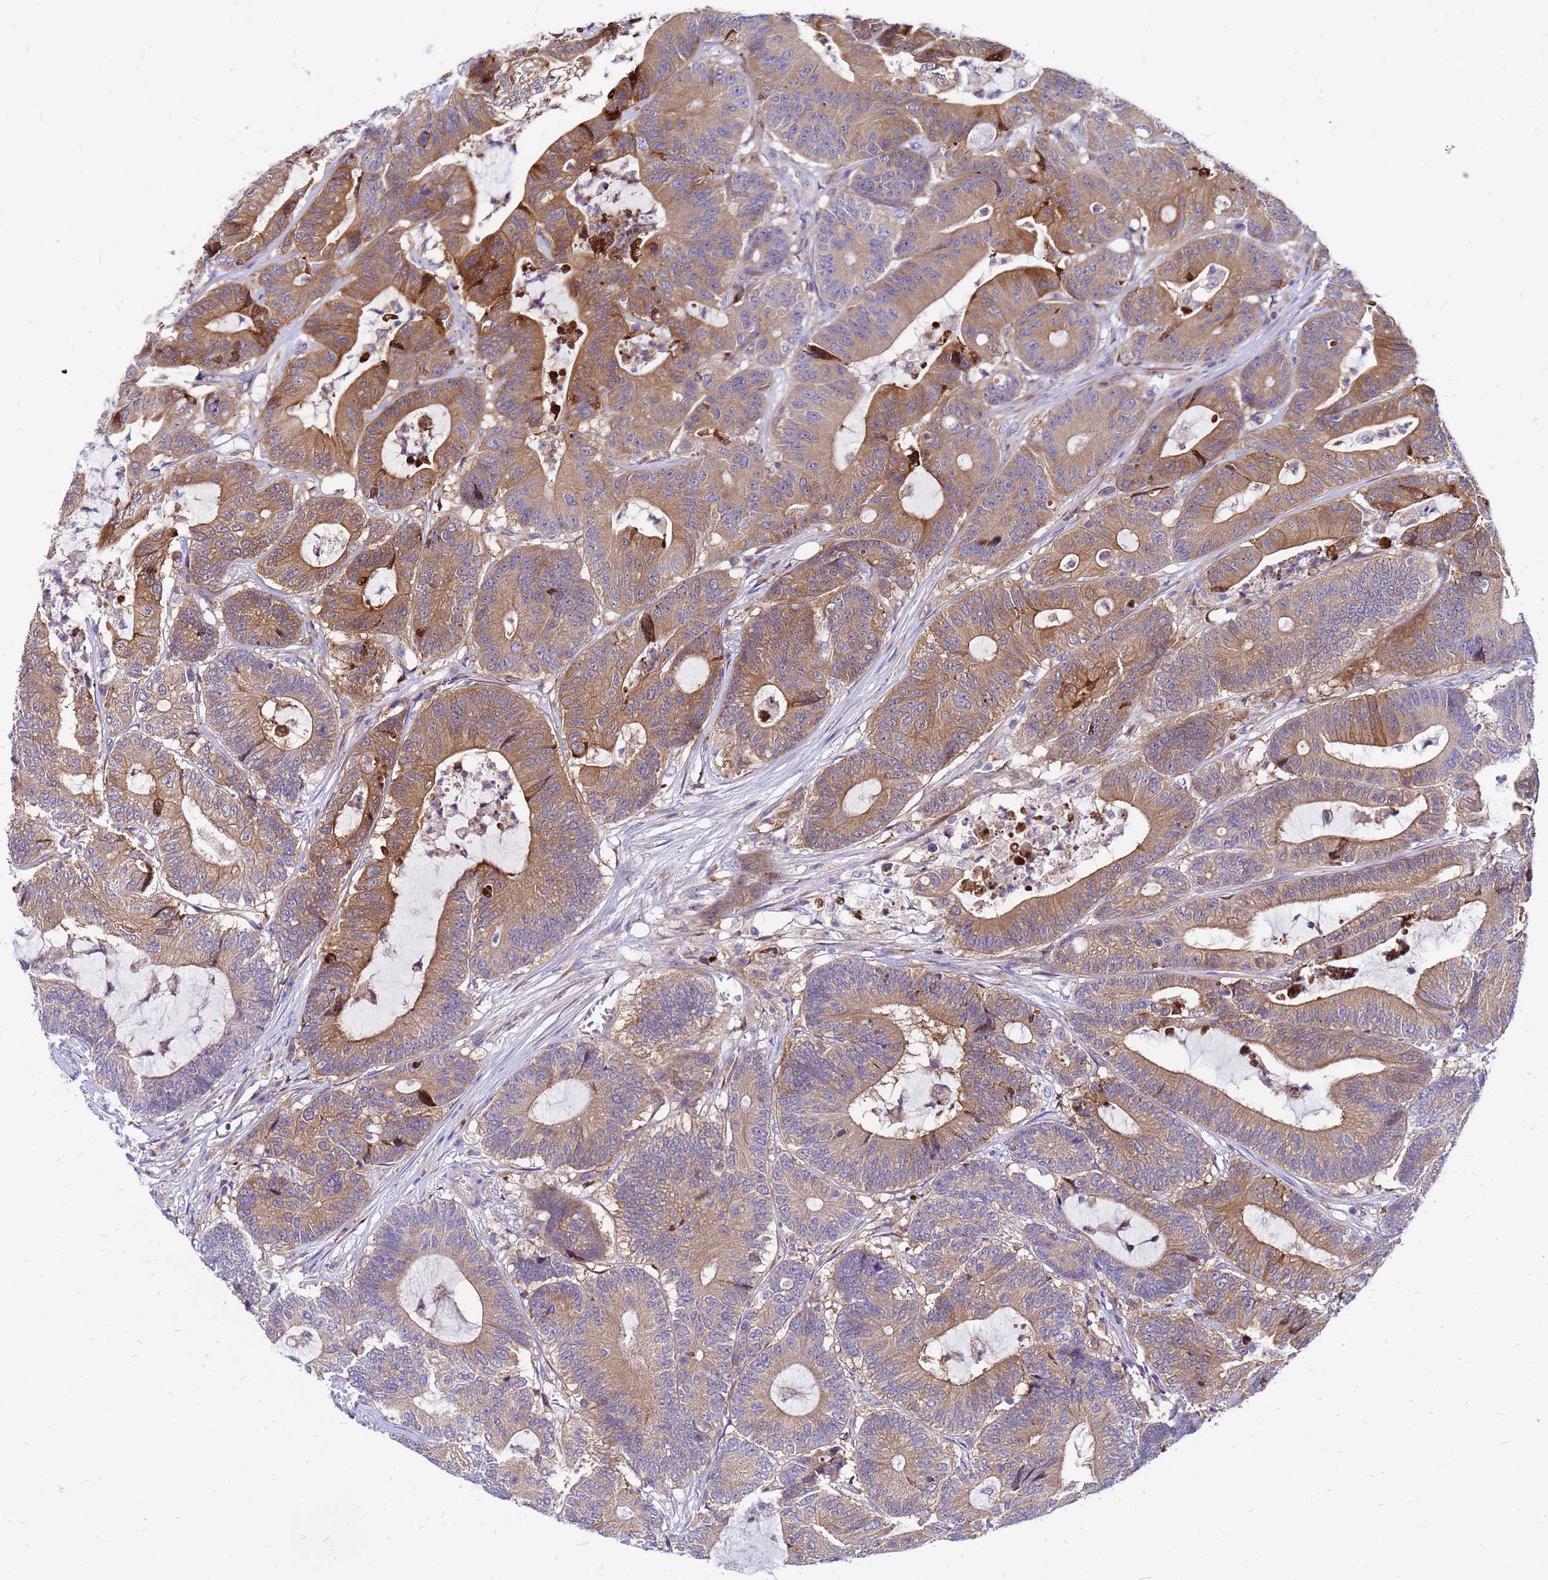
{"staining": {"intensity": "moderate", "quantity": ">75%", "location": "cytoplasmic/membranous"}, "tissue": "colorectal cancer", "cell_type": "Tumor cells", "image_type": "cancer", "snomed": [{"axis": "morphology", "description": "Adenocarcinoma, NOS"}, {"axis": "topography", "description": "Colon"}], "caption": "Colorectal adenocarcinoma stained for a protein (brown) displays moderate cytoplasmic/membranous positive staining in approximately >75% of tumor cells.", "gene": "FHIP1A", "patient": {"sex": "female", "age": 84}}